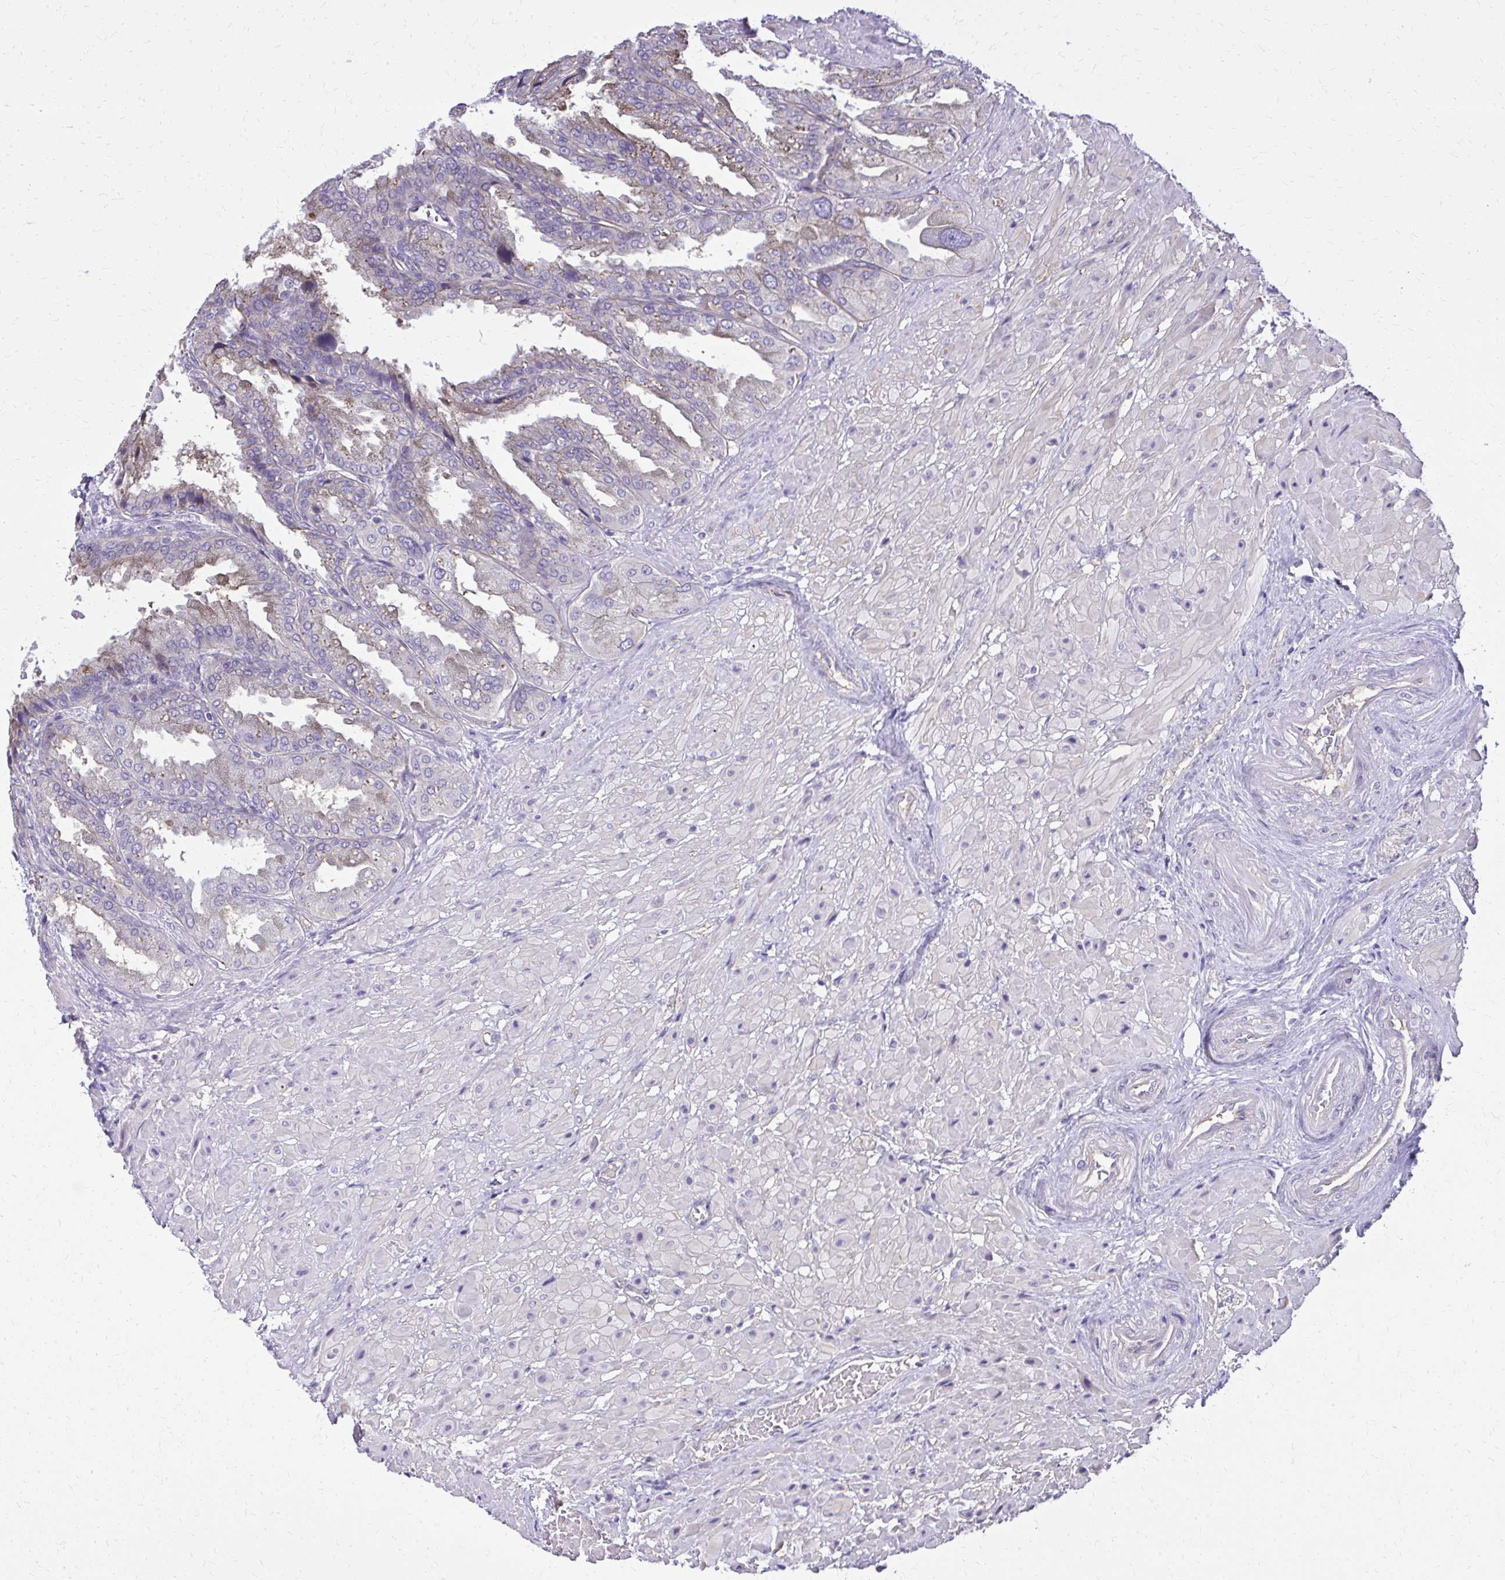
{"staining": {"intensity": "weak", "quantity": "25%-75%", "location": "cytoplasmic/membranous"}, "tissue": "seminal vesicle", "cell_type": "Glandular cells", "image_type": "normal", "snomed": [{"axis": "morphology", "description": "Normal tissue, NOS"}, {"axis": "topography", "description": "Seminal veicle"}], "caption": "Immunohistochemistry (IHC) (DAB (3,3'-diaminobenzidine)) staining of benign seminal vesicle demonstrates weak cytoplasmic/membranous protein positivity in about 25%-75% of glandular cells.", "gene": "RUNDC3B", "patient": {"sex": "male", "age": 55}}